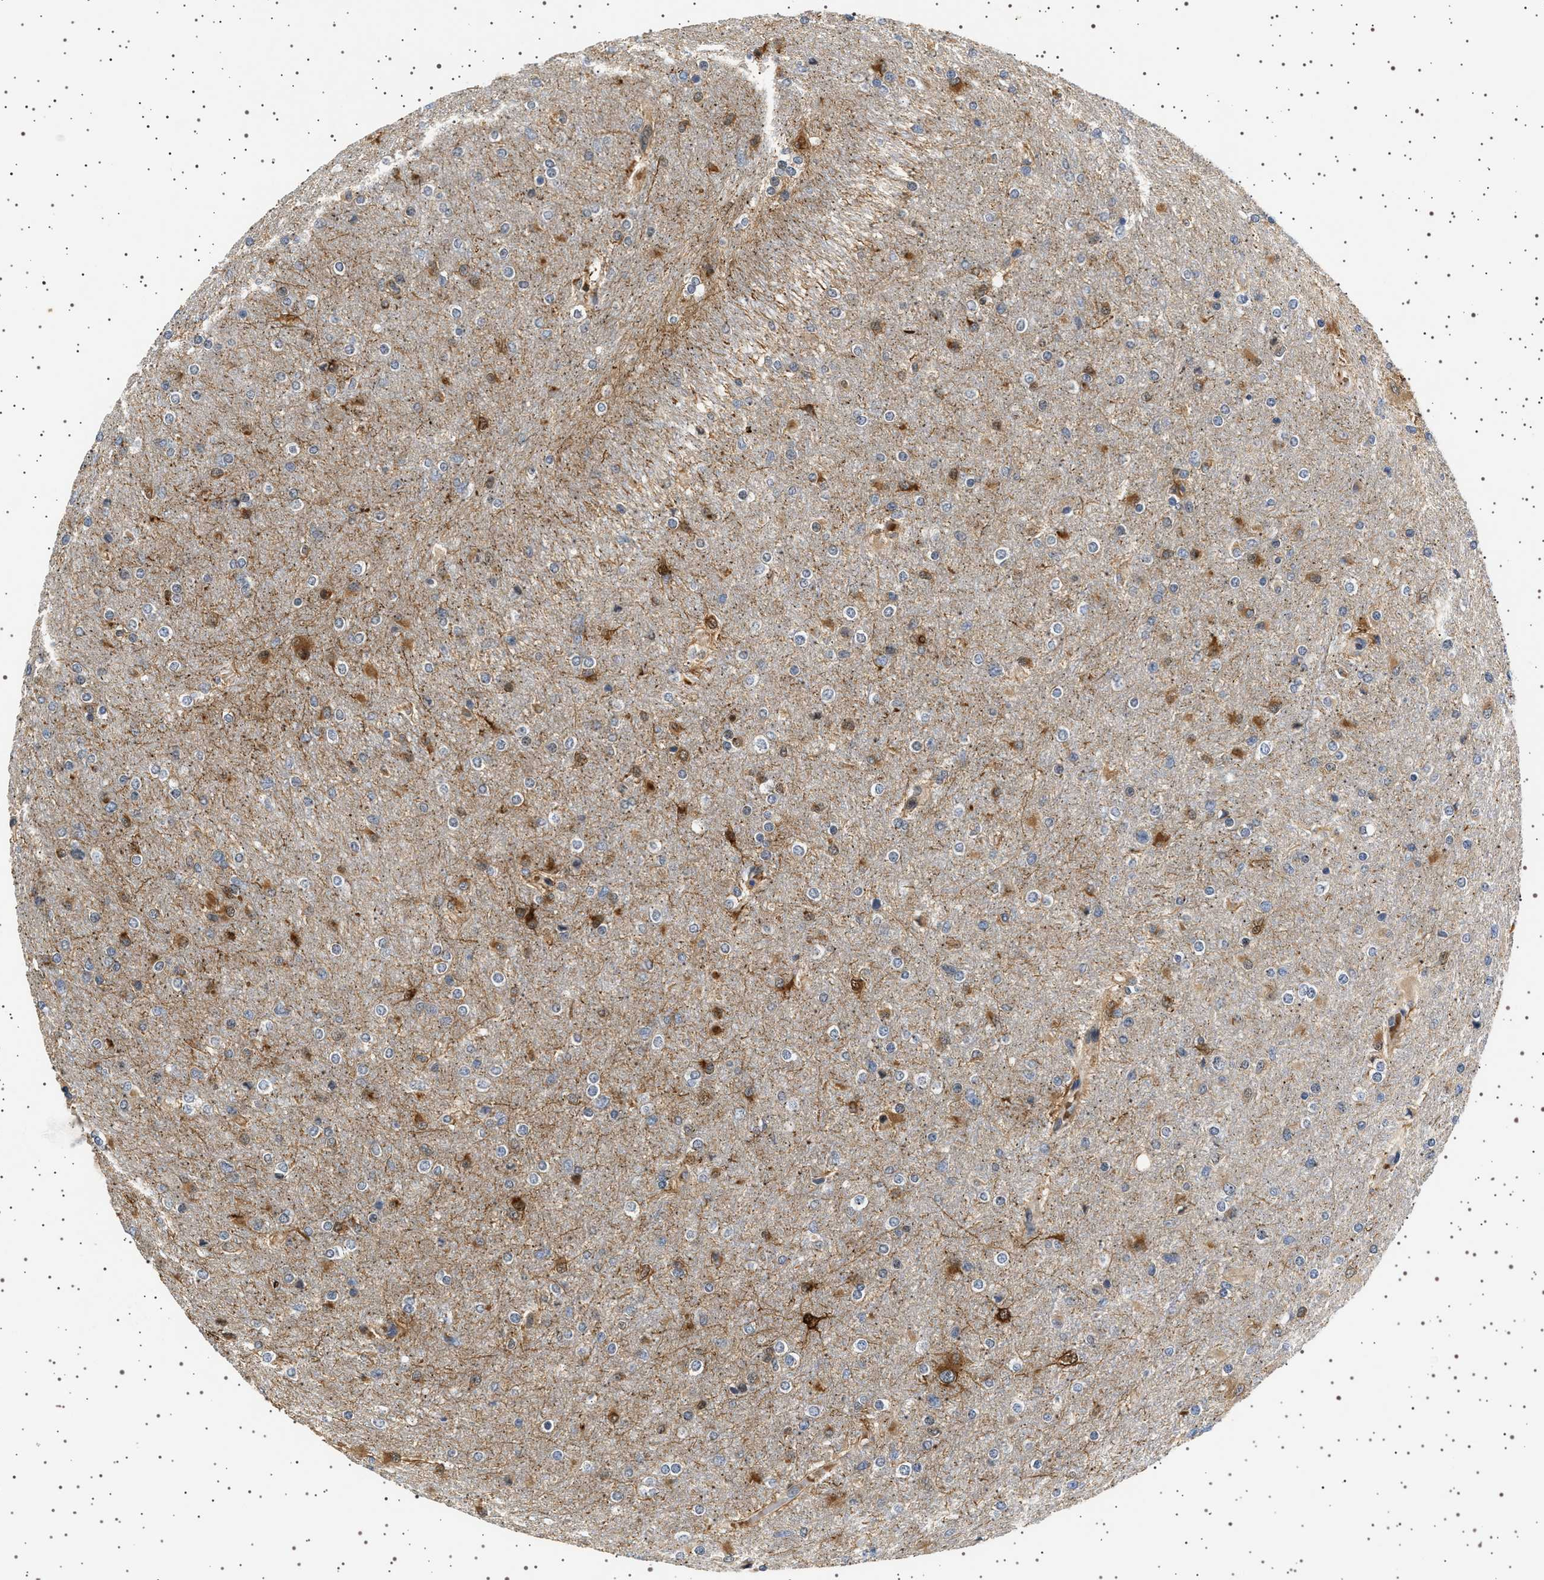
{"staining": {"intensity": "negative", "quantity": "none", "location": "none"}, "tissue": "glioma", "cell_type": "Tumor cells", "image_type": "cancer", "snomed": [{"axis": "morphology", "description": "Glioma, malignant, High grade"}, {"axis": "topography", "description": "Cerebral cortex"}], "caption": "DAB immunohistochemical staining of human malignant high-grade glioma reveals no significant expression in tumor cells. (DAB immunohistochemistry (IHC) with hematoxylin counter stain).", "gene": "BAG3", "patient": {"sex": "female", "age": 36}}